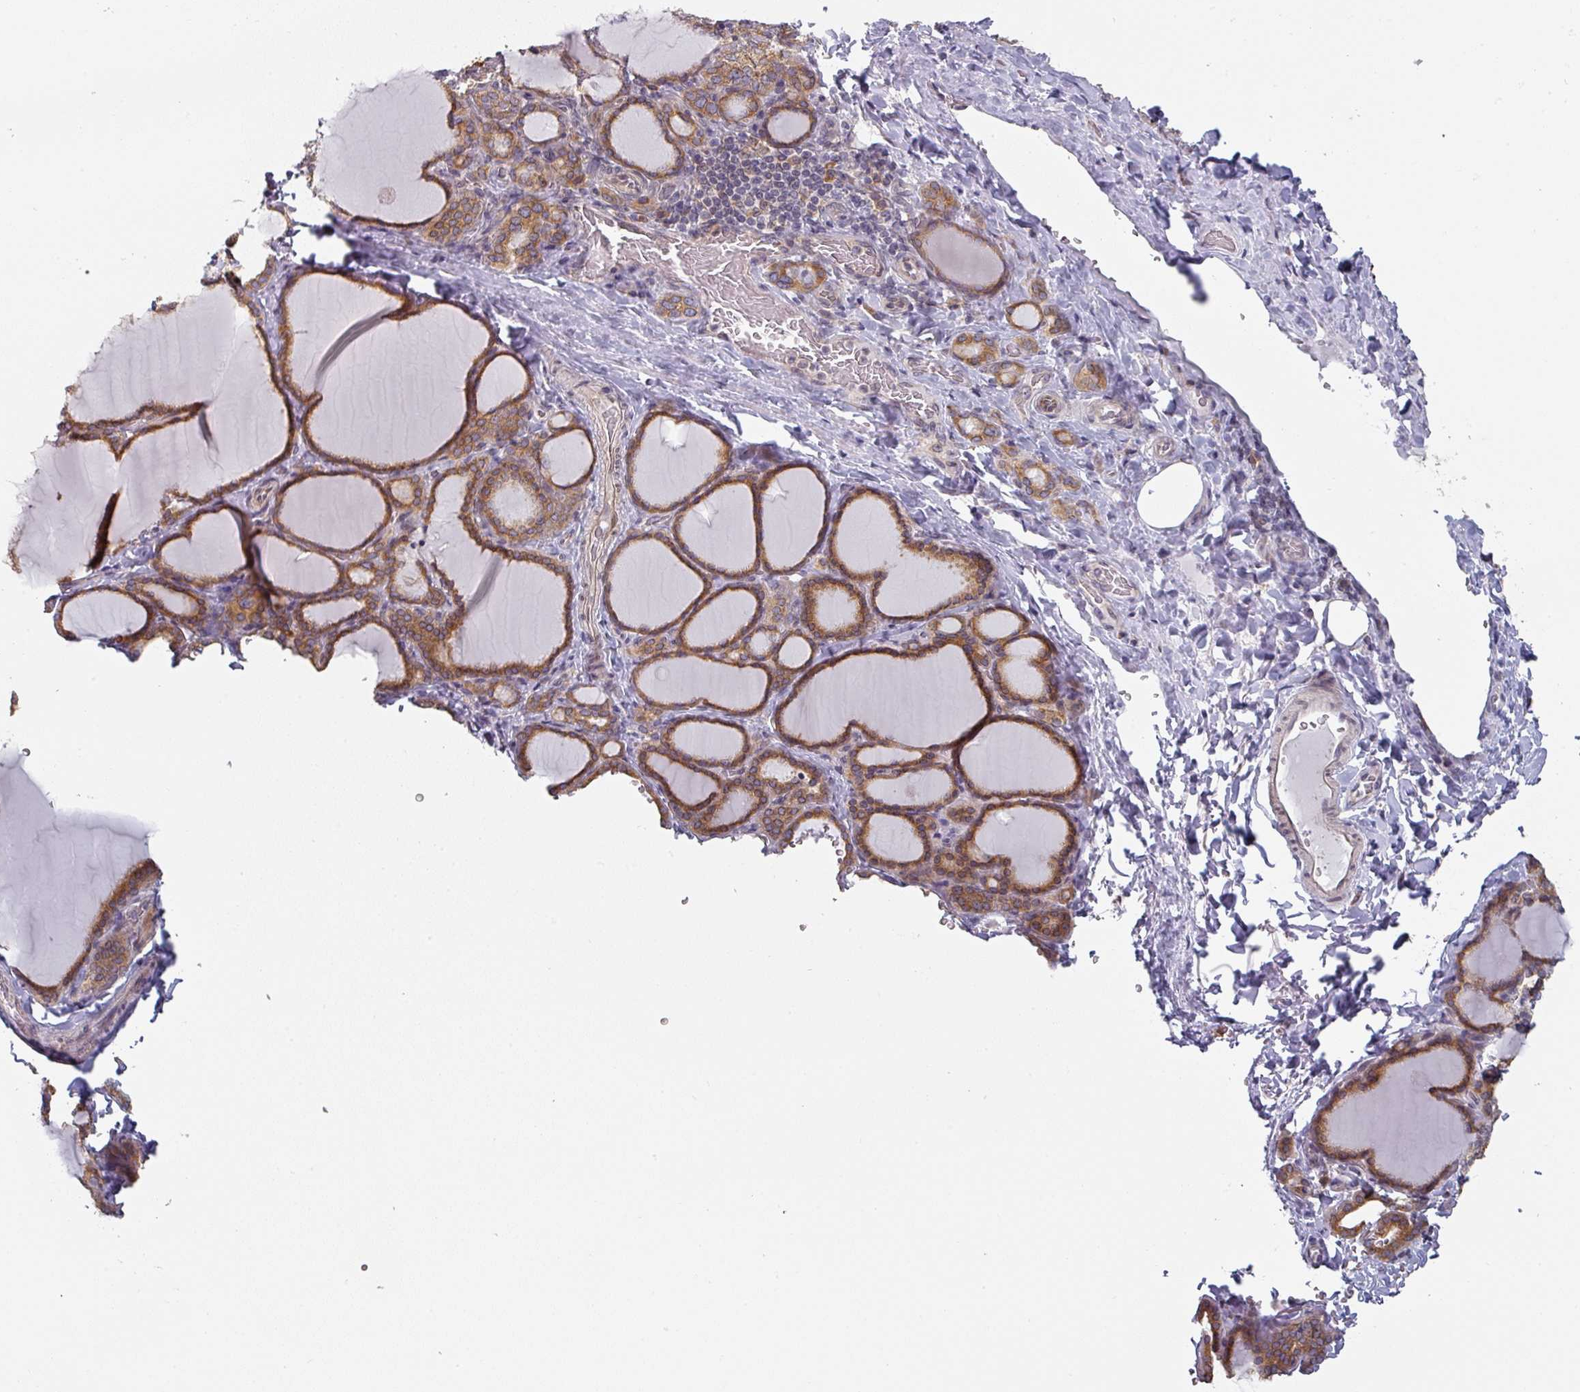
{"staining": {"intensity": "strong", "quantity": ">75%", "location": "cytoplasmic/membranous"}, "tissue": "thyroid gland", "cell_type": "Glandular cells", "image_type": "normal", "snomed": [{"axis": "morphology", "description": "Normal tissue, NOS"}, {"axis": "topography", "description": "Thyroid gland"}], "caption": "The histopathology image shows staining of normal thyroid gland, revealing strong cytoplasmic/membranous protein staining (brown color) within glandular cells. (DAB (3,3'-diaminobenzidine) IHC, brown staining for protein, blue staining for nuclei).", "gene": "TAPT1", "patient": {"sex": "female", "age": 31}}